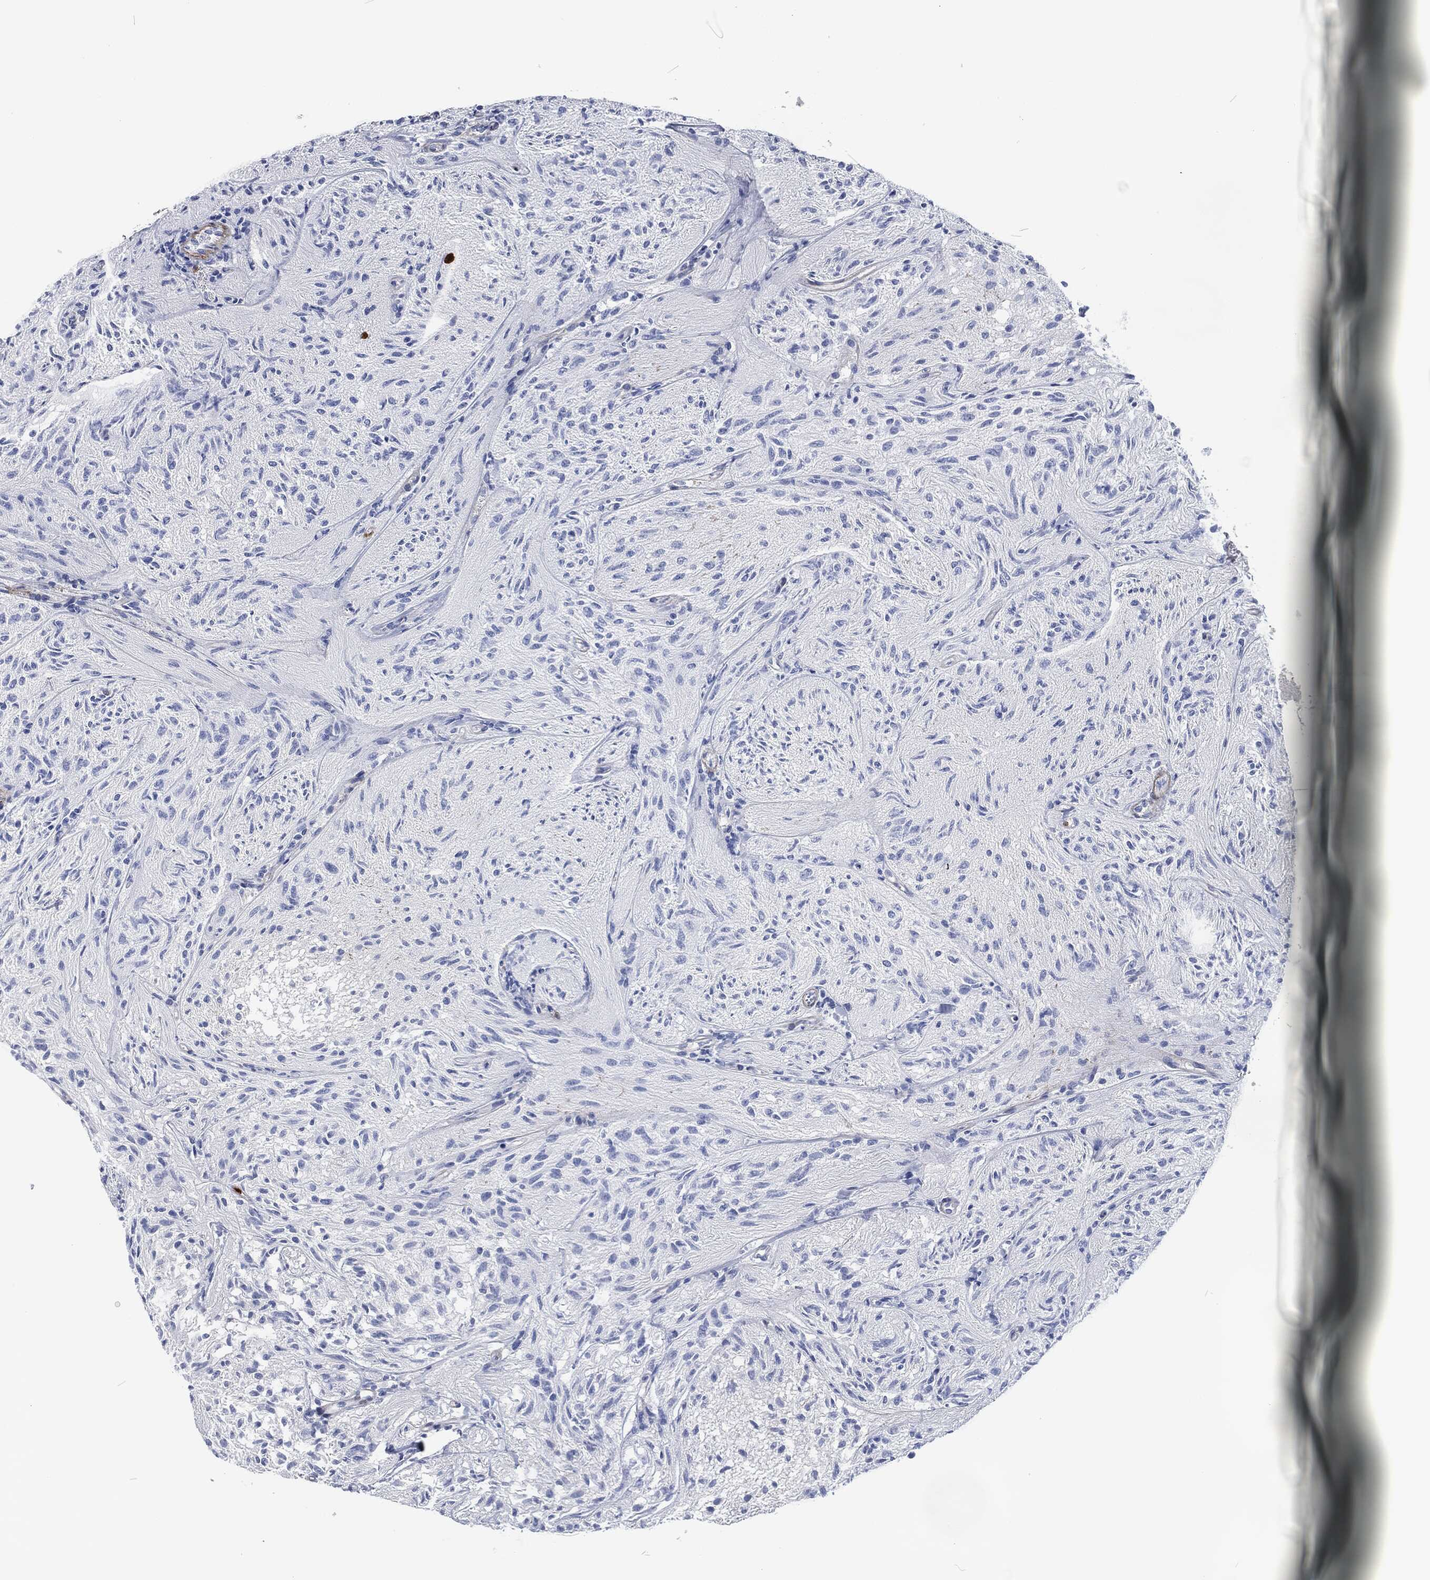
{"staining": {"intensity": "negative", "quantity": "none", "location": "none"}, "tissue": "glioma", "cell_type": "Tumor cells", "image_type": "cancer", "snomed": [{"axis": "morphology", "description": "Glioma, malignant, Low grade"}, {"axis": "topography", "description": "Brain"}], "caption": "Tumor cells are negative for brown protein staining in malignant glioma (low-grade).", "gene": "MPO", "patient": {"sex": "male", "age": 3}}